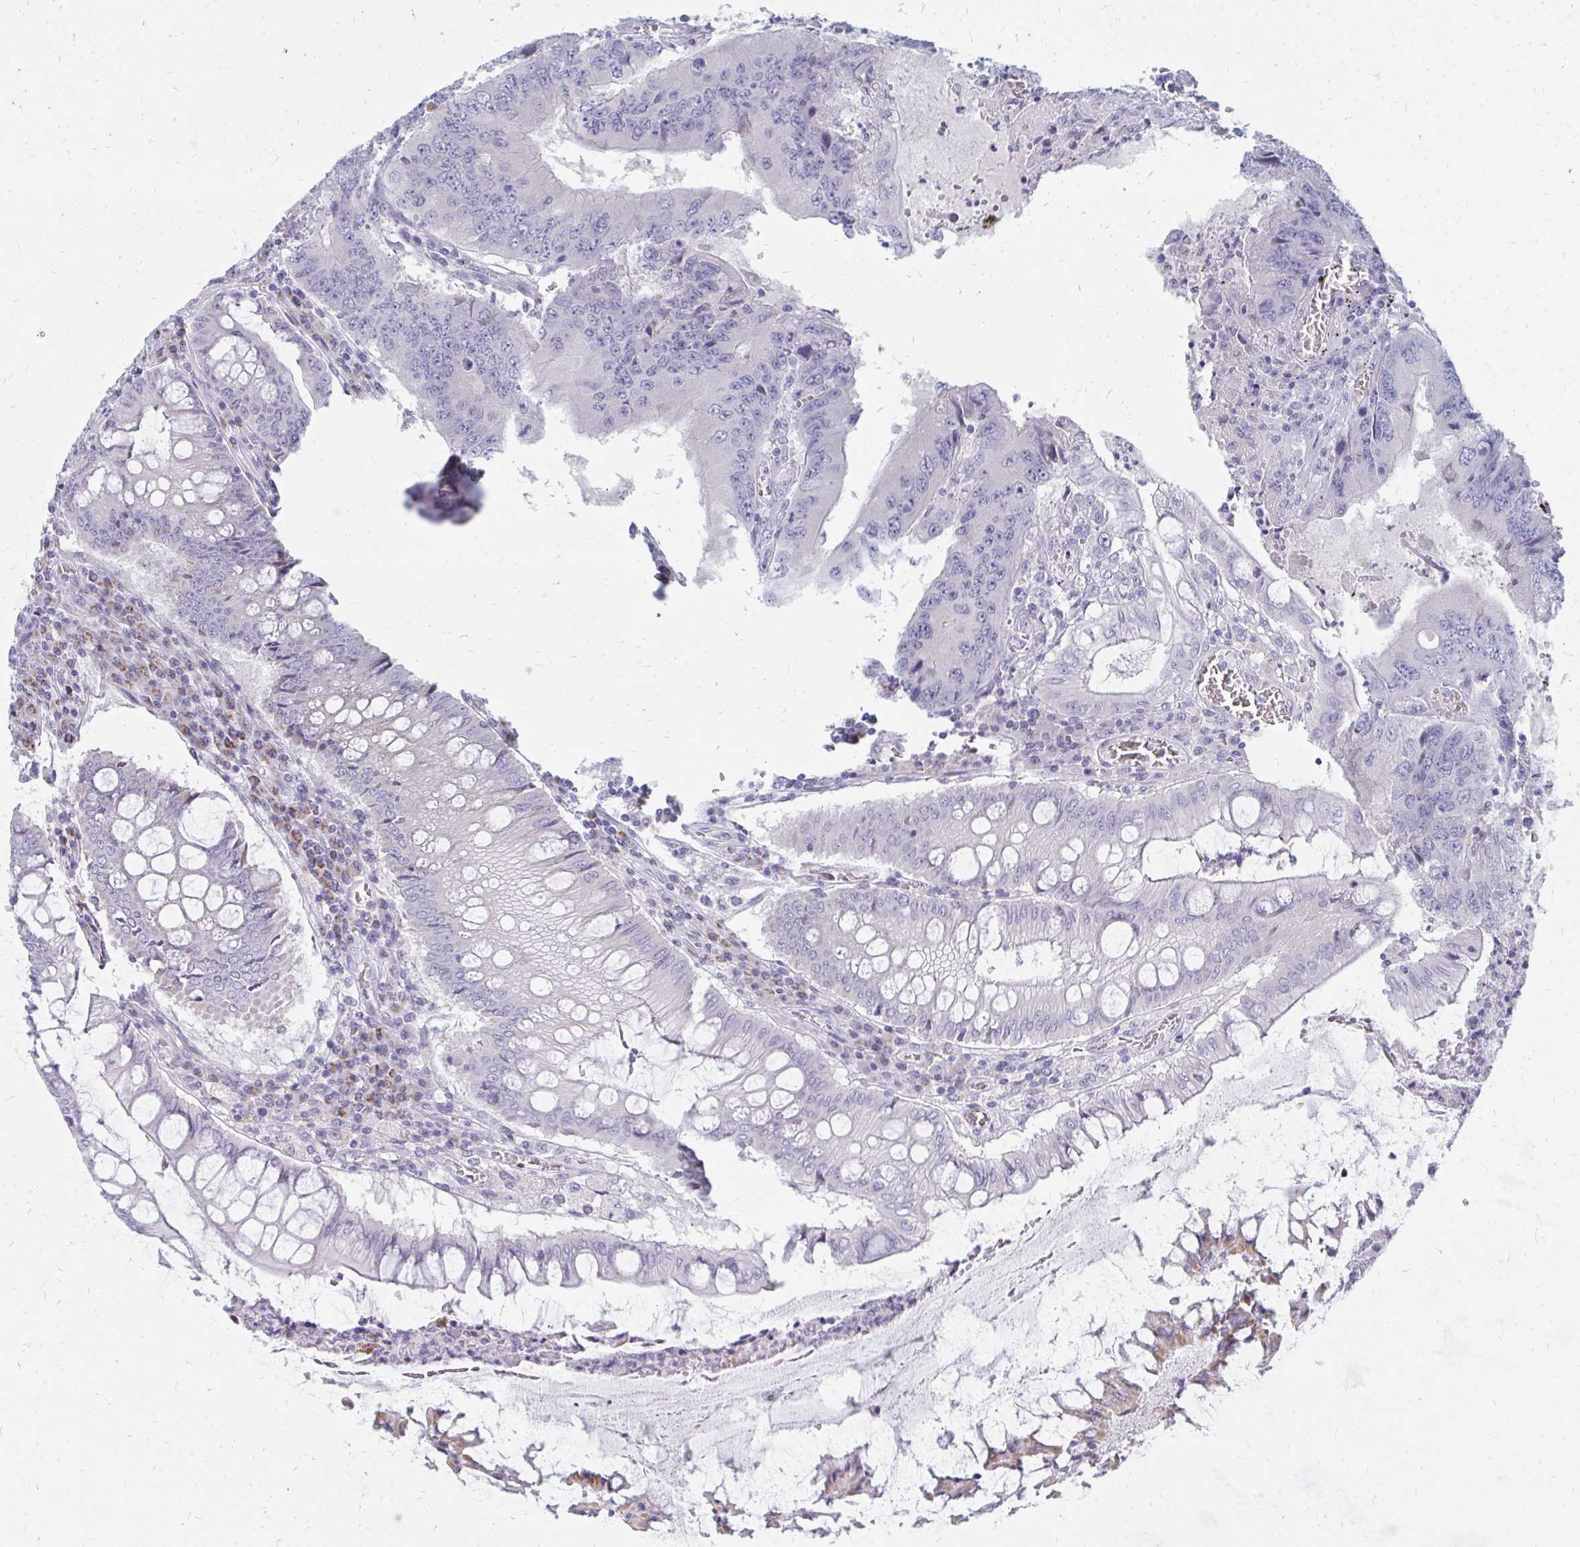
{"staining": {"intensity": "negative", "quantity": "none", "location": "none"}, "tissue": "colorectal cancer", "cell_type": "Tumor cells", "image_type": "cancer", "snomed": [{"axis": "morphology", "description": "Adenocarcinoma, NOS"}, {"axis": "topography", "description": "Colon"}], "caption": "There is no significant positivity in tumor cells of colorectal cancer (adenocarcinoma).", "gene": "OR10V1", "patient": {"sex": "male", "age": 53}}